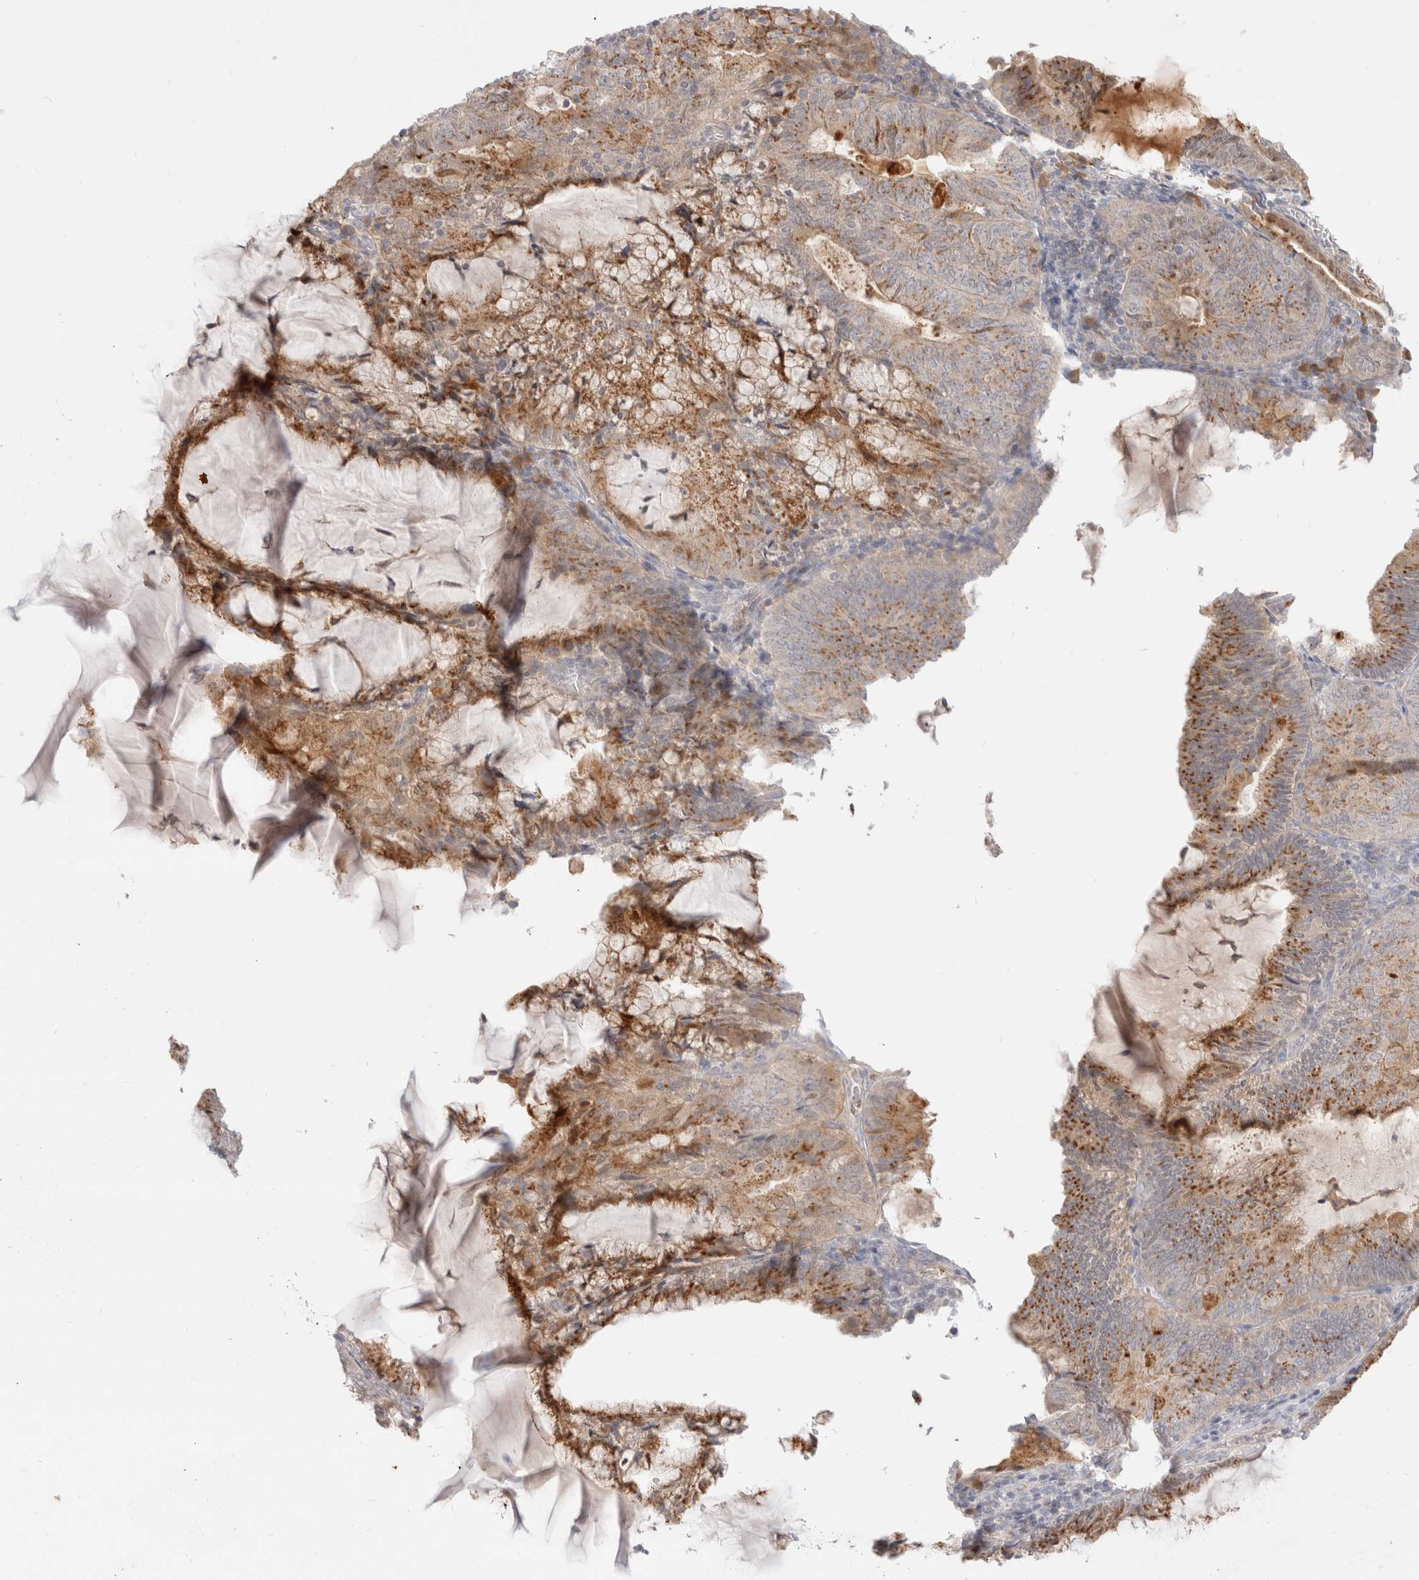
{"staining": {"intensity": "moderate", "quantity": ">75%", "location": "cytoplasmic/membranous"}, "tissue": "endometrial cancer", "cell_type": "Tumor cells", "image_type": "cancer", "snomed": [{"axis": "morphology", "description": "Adenocarcinoma, NOS"}, {"axis": "topography", "description": "Endometrium"}], "caption": "A histopathology image showing moderate cytoplasmic/membranous staining in about >75% of tumor cells in endometrial adenocarcinoma, as visualized by brown immunohistochemical staining.", "gene": "EFCAB13", "patient": {"sex": "female", "age": 81}}